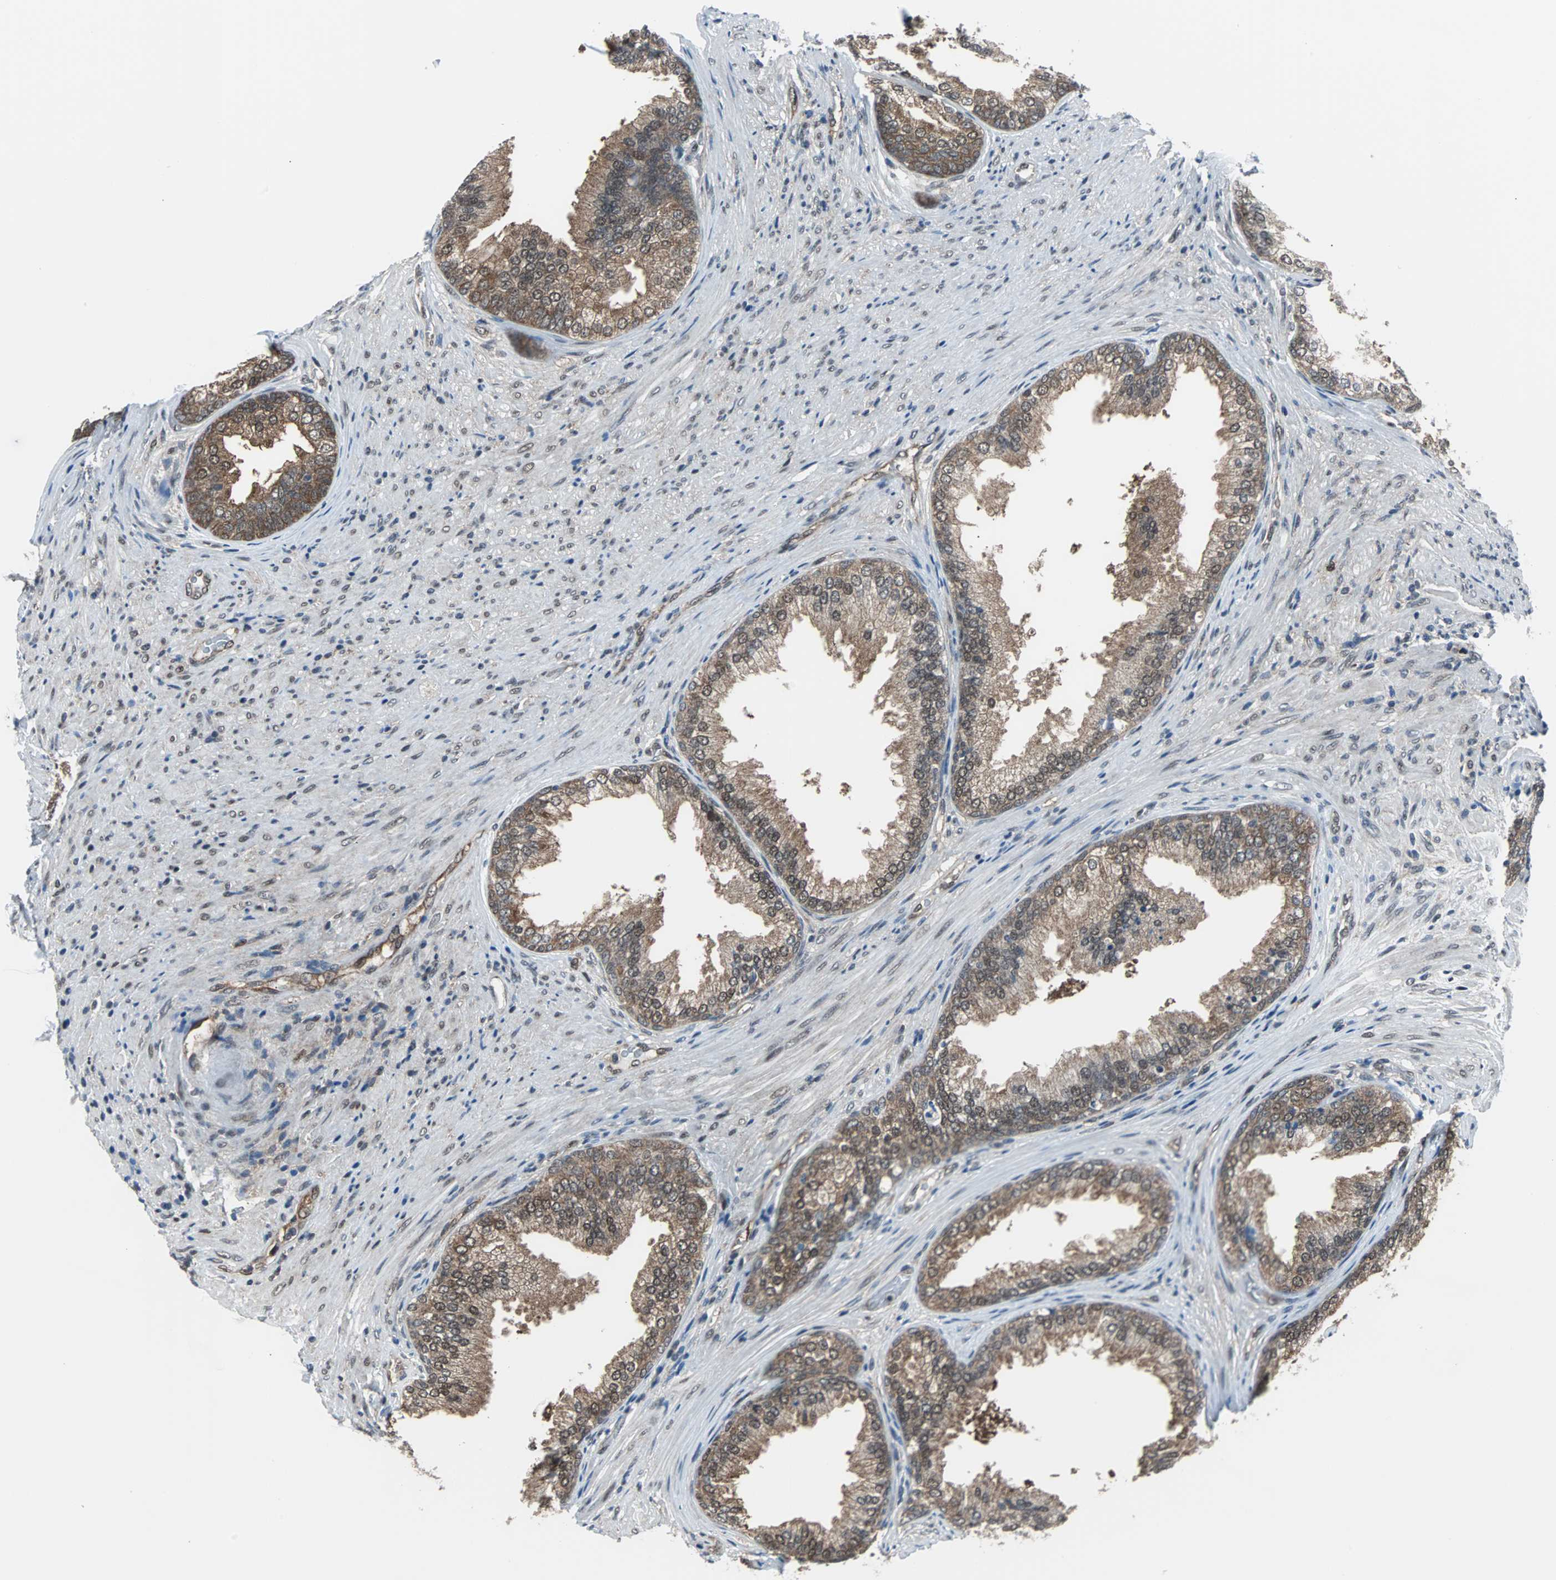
{"staining": {"intensity": "moderate", "quantity": ">75%", "location": "cytoplasmic/membranous,nuclear"}, "tissue": "prostate", "cell_type": "Glandular cells", "image_type": "normal", "snomed": [{"axis": "morphology", "description": "Normal tissue, NOS"}, {"axis": "topography", "description": "Prostate"}], "caption": "Immunohistochemical staining of benign prostate reveals medium levels of moderate cytoplasmic/membranous,nuclear expression in about >75% of glandular cells. The protein is stained brown, and the nuclei are stained in blue (DAB IHC with brightfield microscopy, high magnification).", "gene": "VCP", "patient": {"sex": "male", "age": 76}}